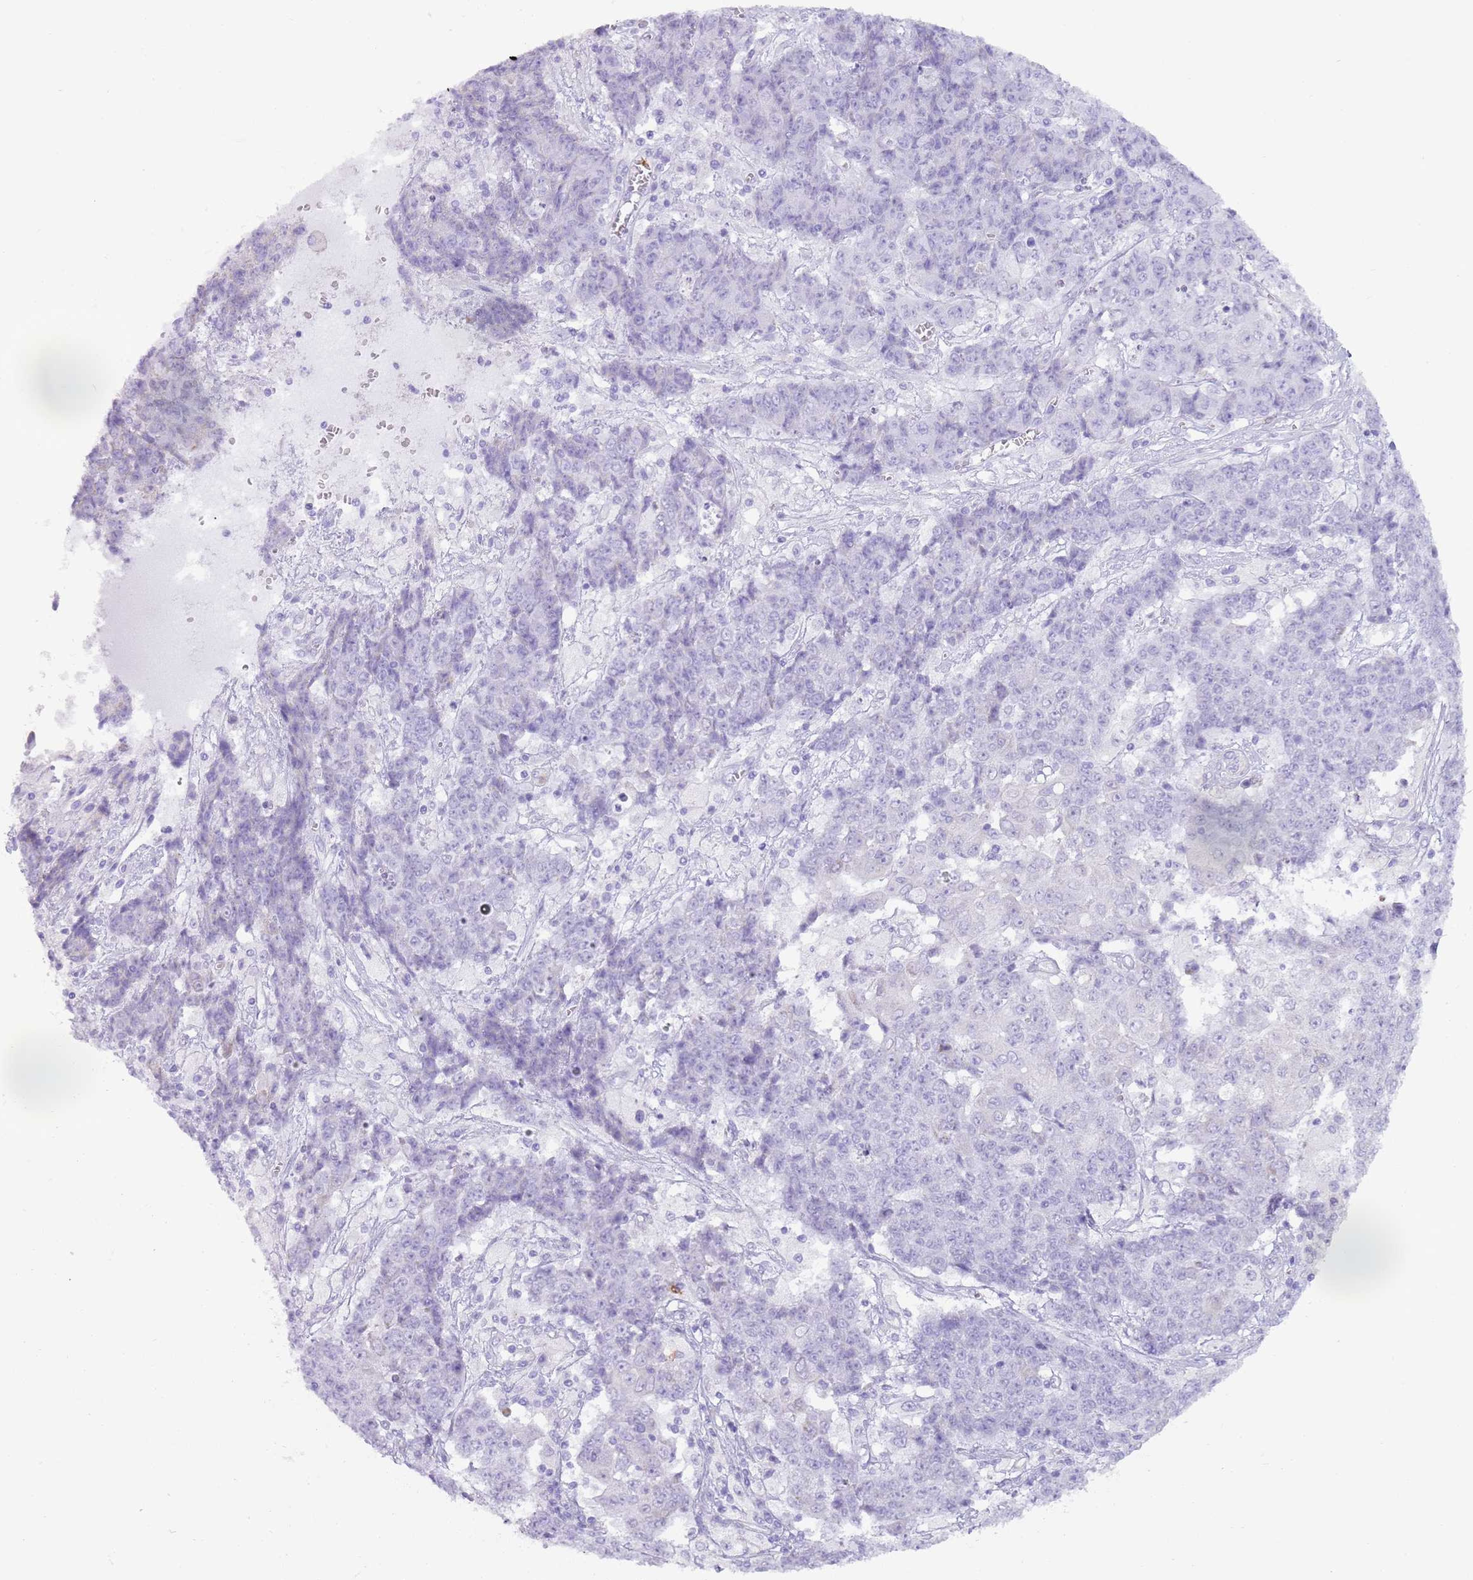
{"staining": {"intensity": "negative", "quantity": "none", "location": "none"}, "tissue": "ovarian cancer", "cell_type": "Tumor cells", "image_type": "cancer", "snomed": [{"axis": "morphology", "description": "Carcinoma, endometroid"}, {"axis": "topography", "description": "Ovary"}], "caption": "Immunohistochemistry (IHC) image of neoplastic tissue: ovarian cancer (endometroid carcinoma) stained with DAB demonstrates no significant protein positivity in tumor cells. Nuclei are stained in blue.", "gene": "CD177", "patient": {"sex": "female", "age": 42}}